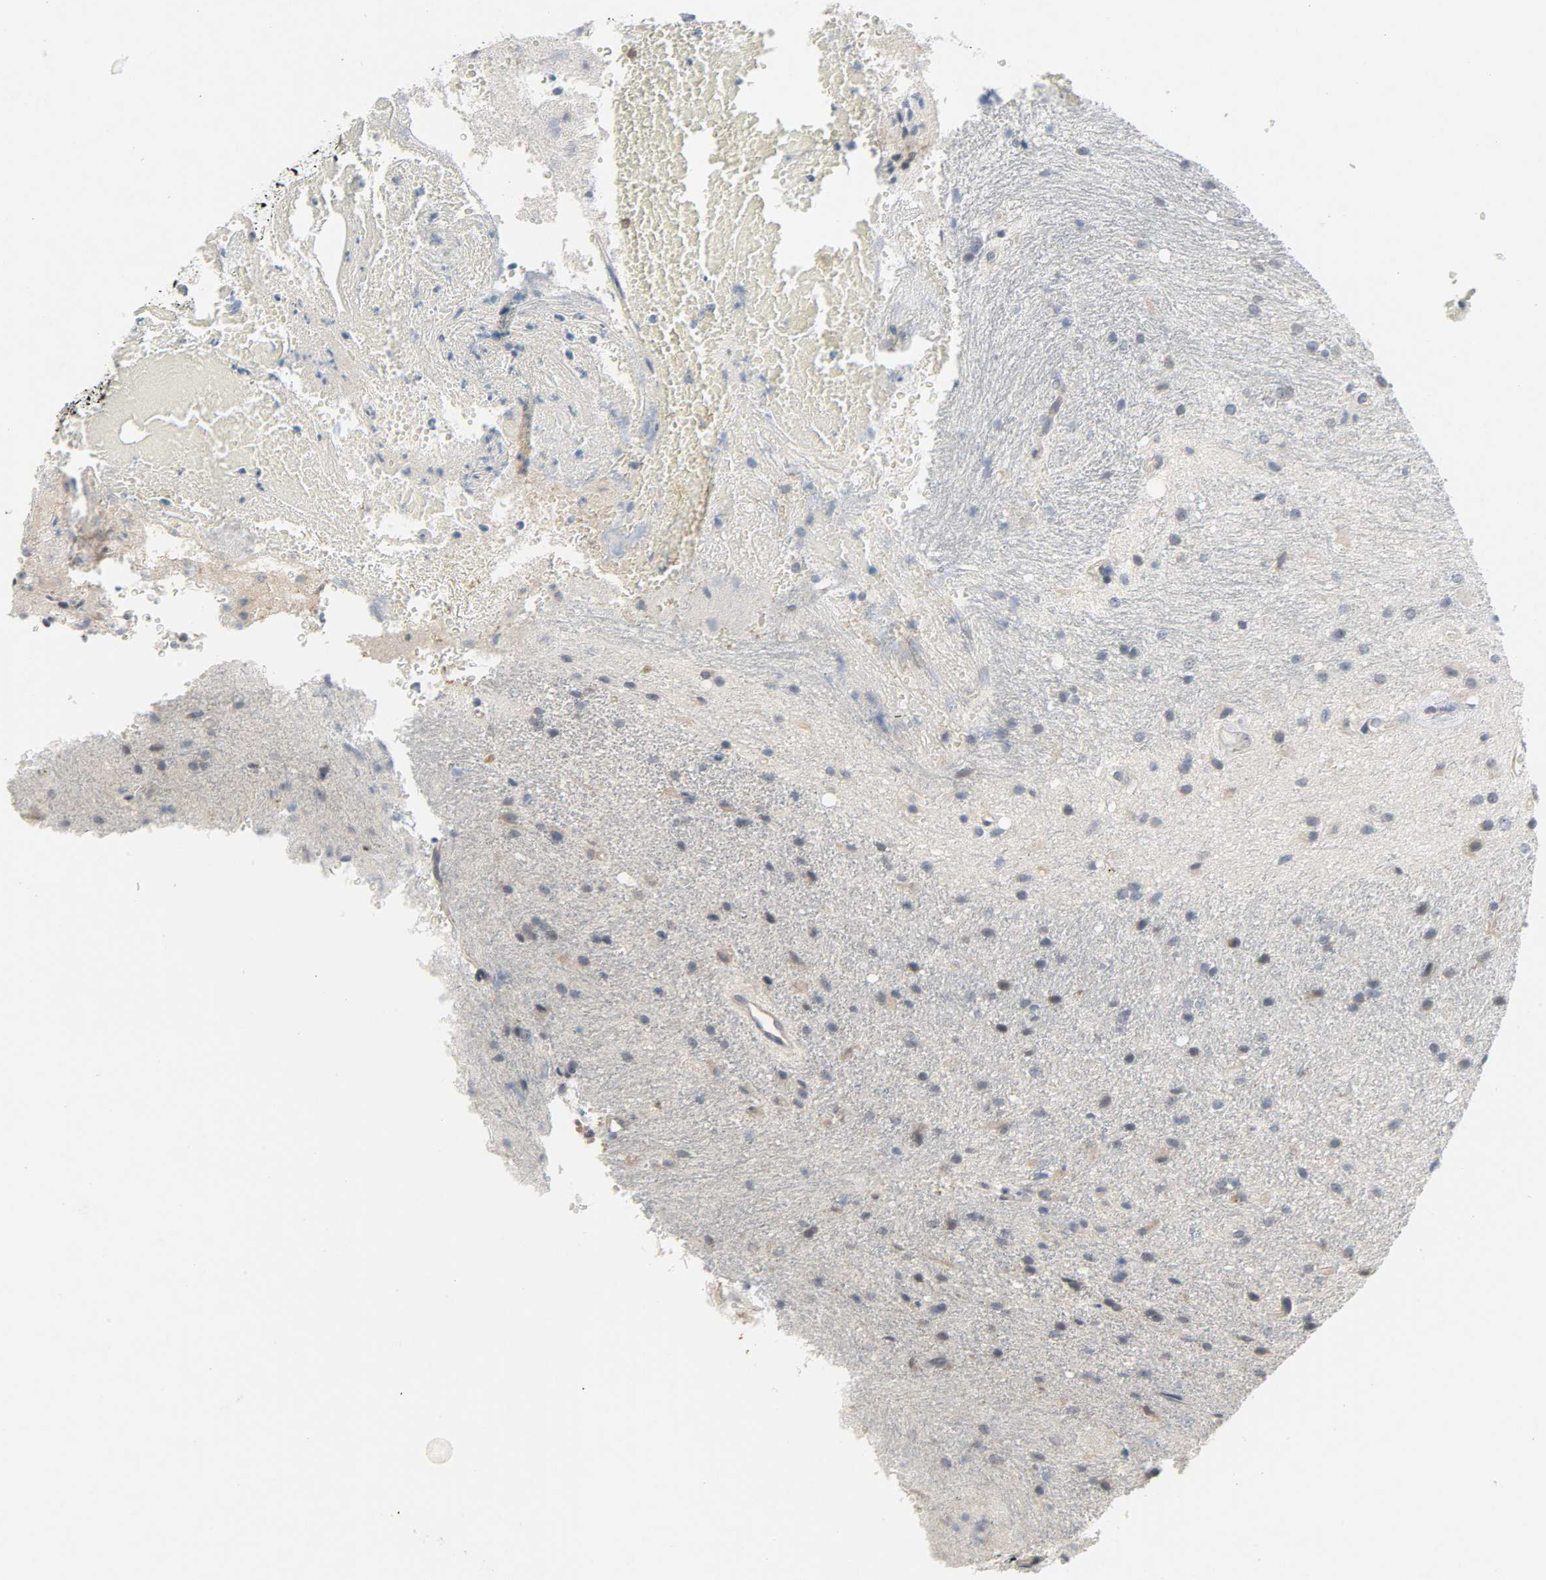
{"staining": {"intensity": "weak", "quantity": ">75%", "location": "cytoplasmic/membranous"}, "tissue": "glioma", "cell_type": "Tumor cells", "image_type": "cancer", "snomed": [{"axis": "morphology", "description": "Normal tissue, NOS"}, {"axis": "morphology", "description": "Glioma, malignant, High grade"}, {"axis": "topography", "description": "Cerebral cortex"}], "caption": "A brown stain shows weak cytoplasmic/membranous expression of a protein in malignant high-grade glioma tumor cells.", "gene": "CD4", "patient": {"sex": "male", "age": 56}}